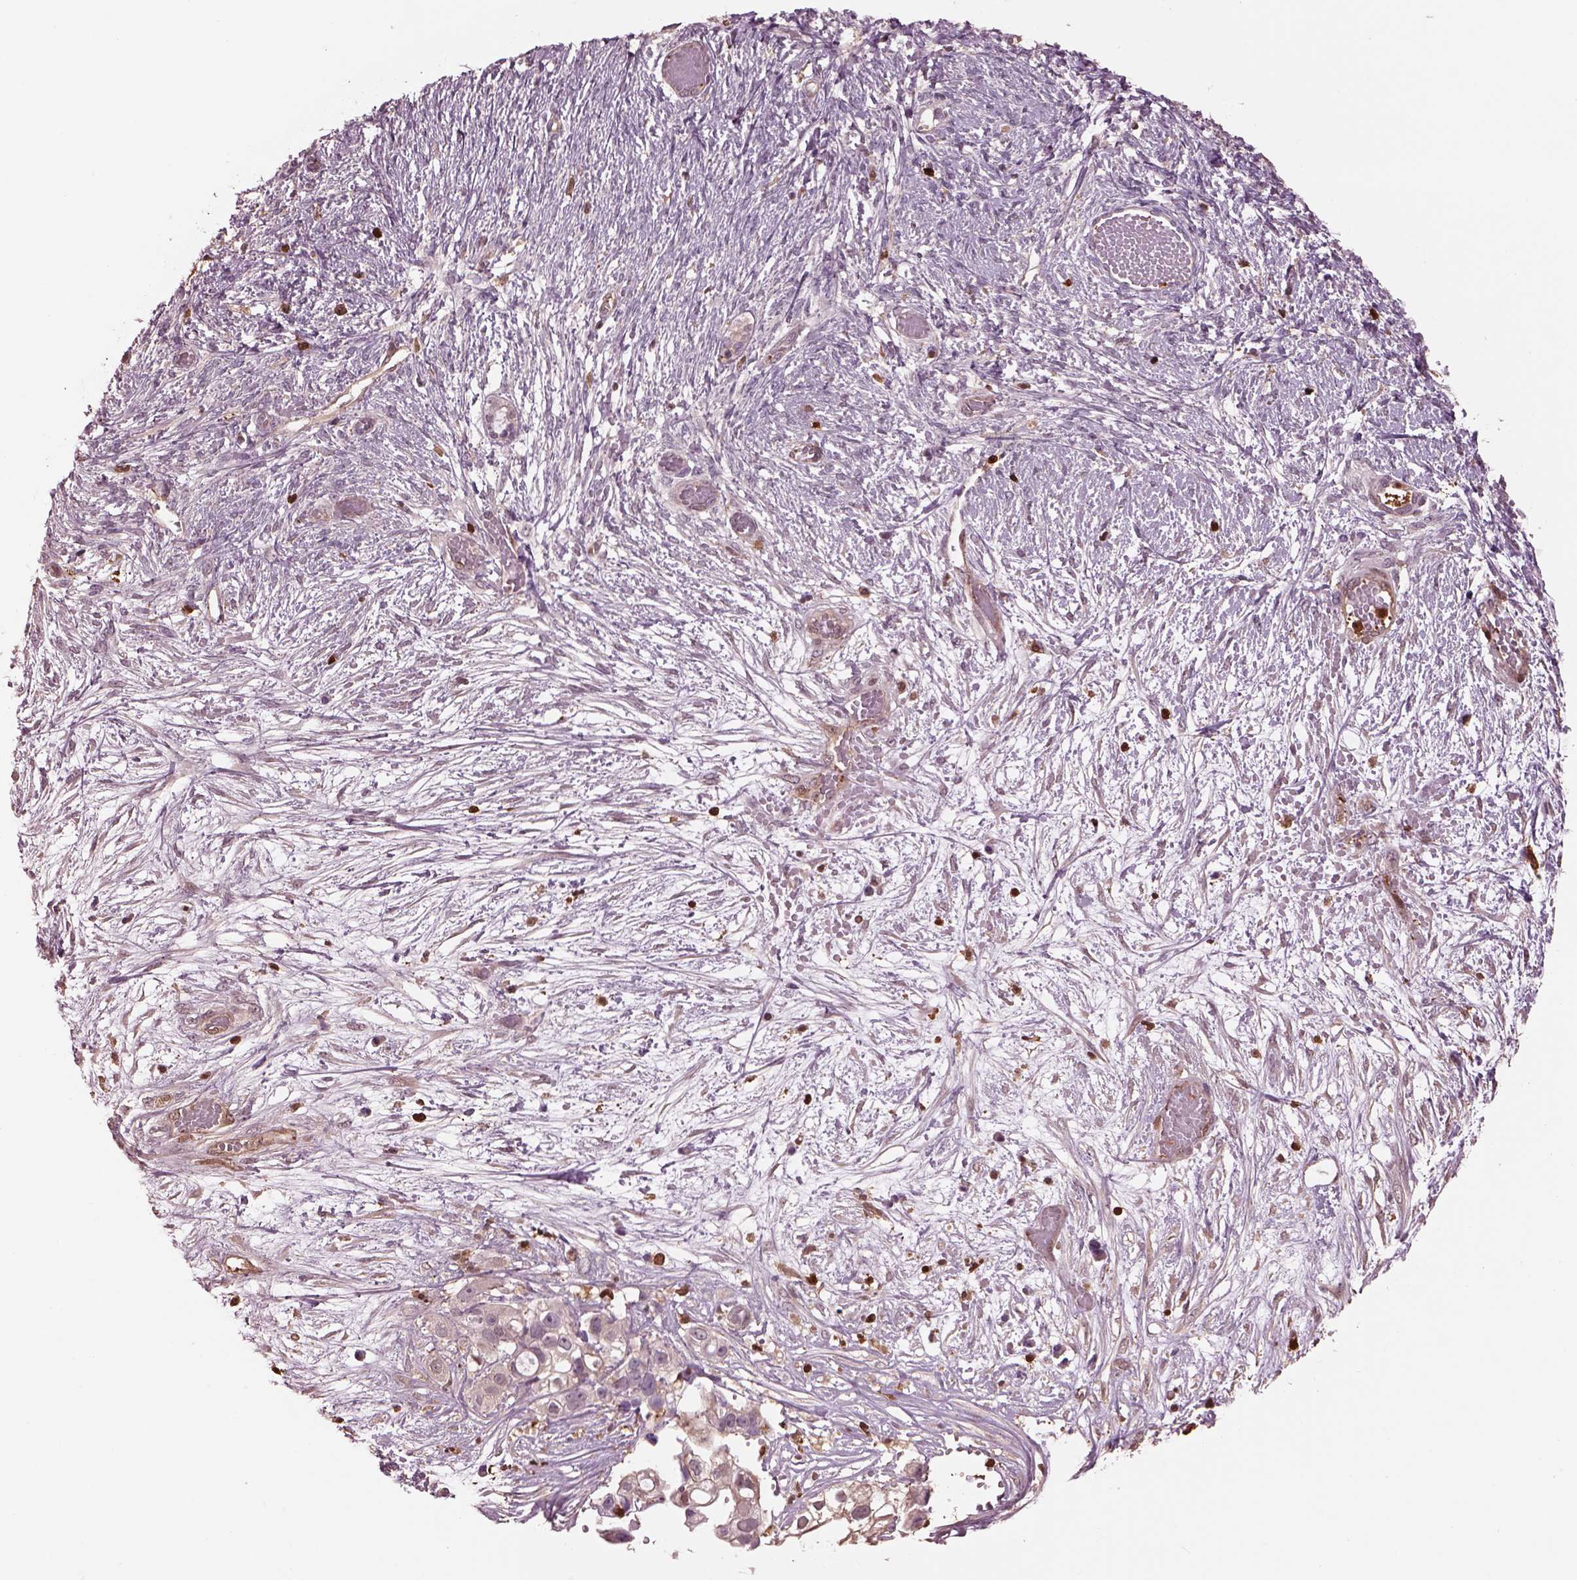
{"staining": {"intensity": "weak", "quantity": ">75%", "location": "cytoplasmic/membranous"}, "tissue": "ovarian cancer", "cell_type": "Tumor cells", "image_type": "cancer", "snomed": [{"axis": "morphology", "description": "Cystadenocarcinoma, serous, NOS"}, {"axis": "topography", "description": "Ovary"}], "caption": "Ovarian cancer (serous cystadenocarcinoma) stained for a protein (brown) demonstrates weak cytoplasmic/membranous positive positivity in approximately >75% of tumor cells.", "gene": "IL31RA", "patient": {"sex": "female", "age": 56}}